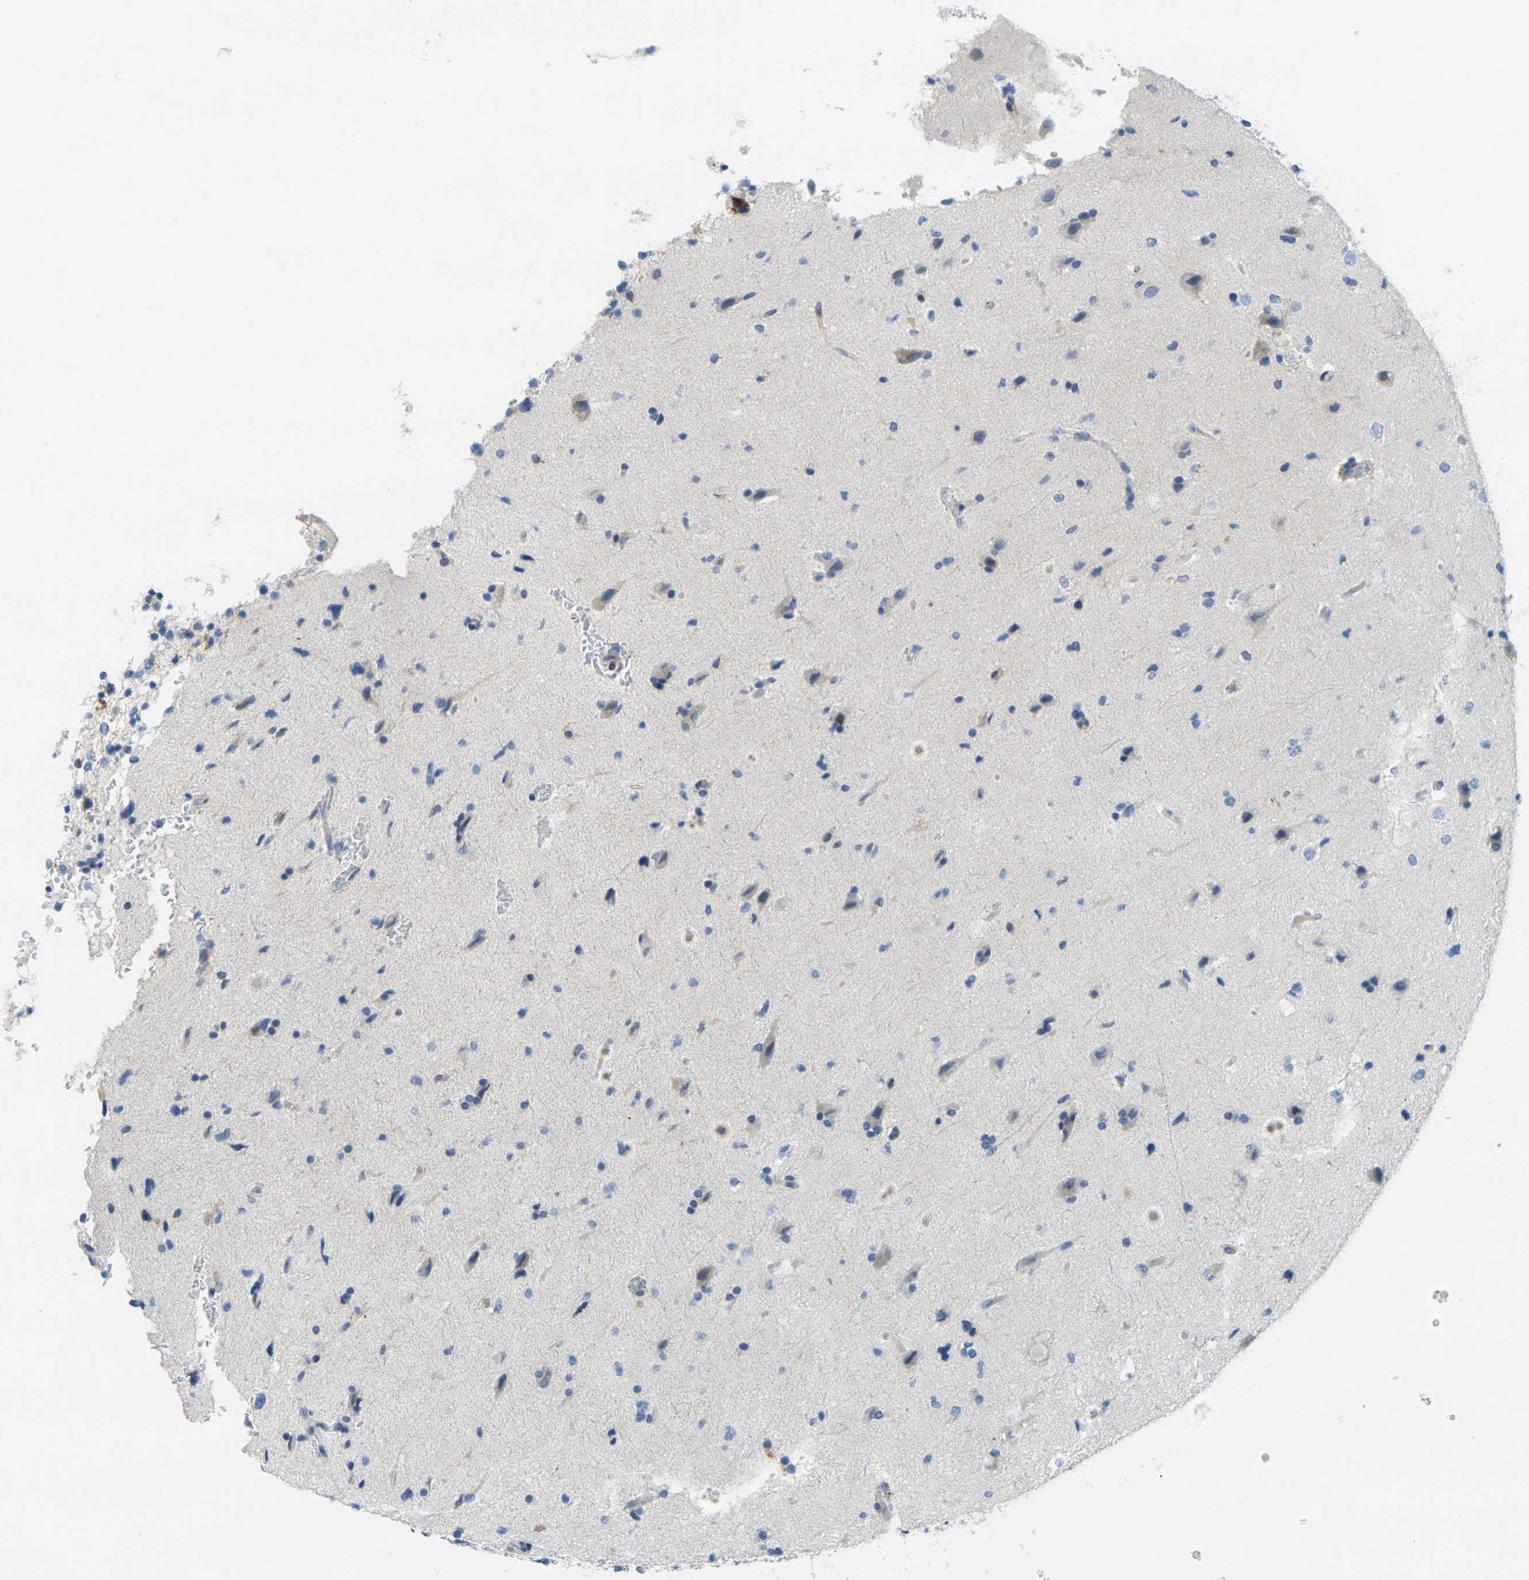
{"staining": {"intensity": "negative", "quantity": "none", "location": "none"}, "tissue": "glioma", "cell_type": "Tumor cells", "image_type": "cancer", "snomed": [{"axis": "morphology", "description": "Glioma, malignant, Low grade"}, {"axis": "topography", "description": "Brain"}], "caption": "This is an IHC image of glioma. There is no positivity in tumor cells.", "gene": "CD3D", "patient": {"sex": "female", "age": 37}}